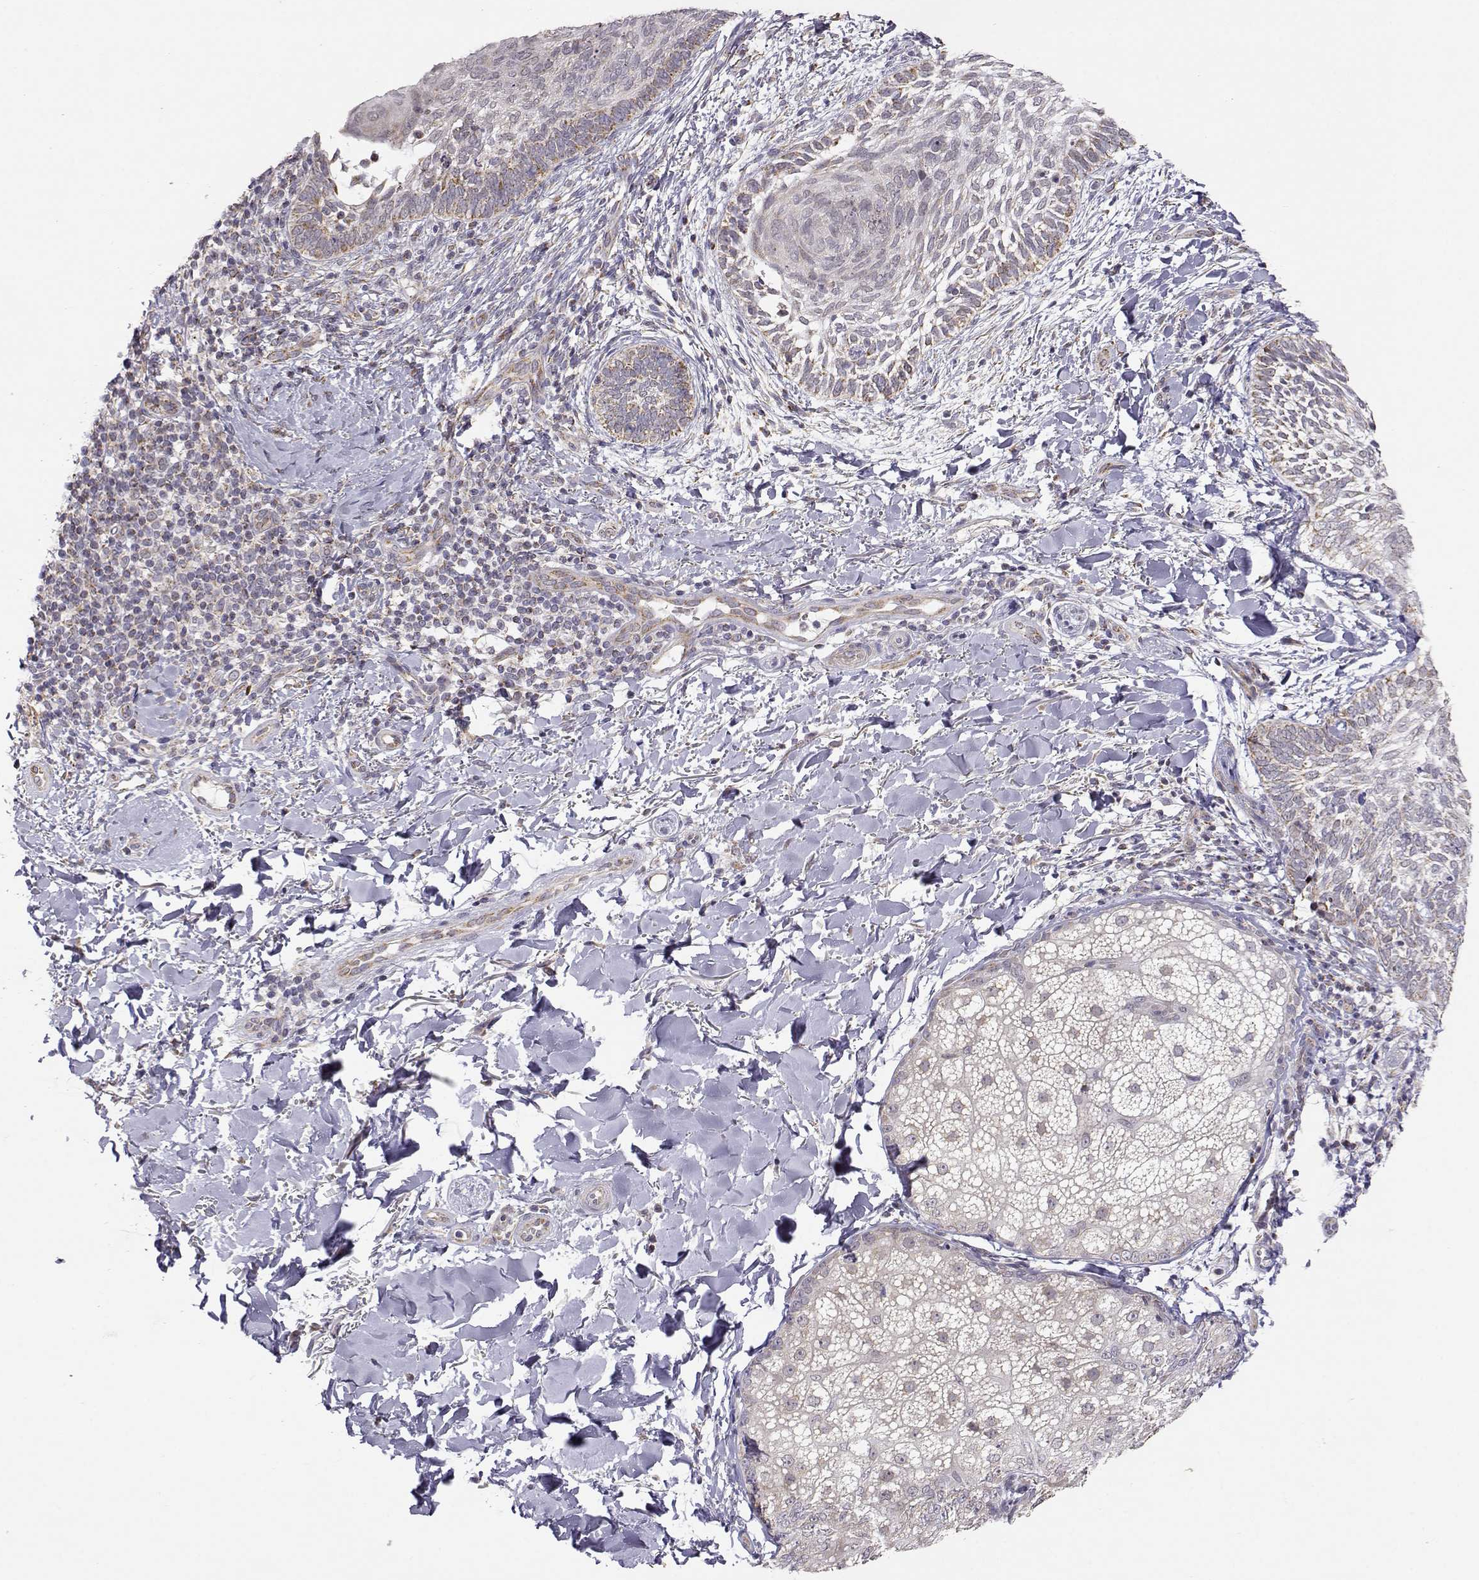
{"staining": {"intensity": "weak", "quantity": ">75%", "location": "cytoplasmic/membranous"}, "tissue": "skin cancer", "cell_type": "Tumor cells", "image_type": "cancer", "snomed": [{"axis": "morphology", "description": "Normal tissue, NOS"}, {"axis": "morphology", "description": "Basal cell carcinoma"}, {"axis": "topography", "description": "Skin"}], "caption": "Immunohistochemistry photomicrograph of human basal cell carcinoma (skin) stained for a protein (brown), which demonstrates low levels of weak cytoplasmic/membranous staining in about >75% of tumor cells.", "gene": "EXOG", "patient": {"sex": "male", "age": 46}}